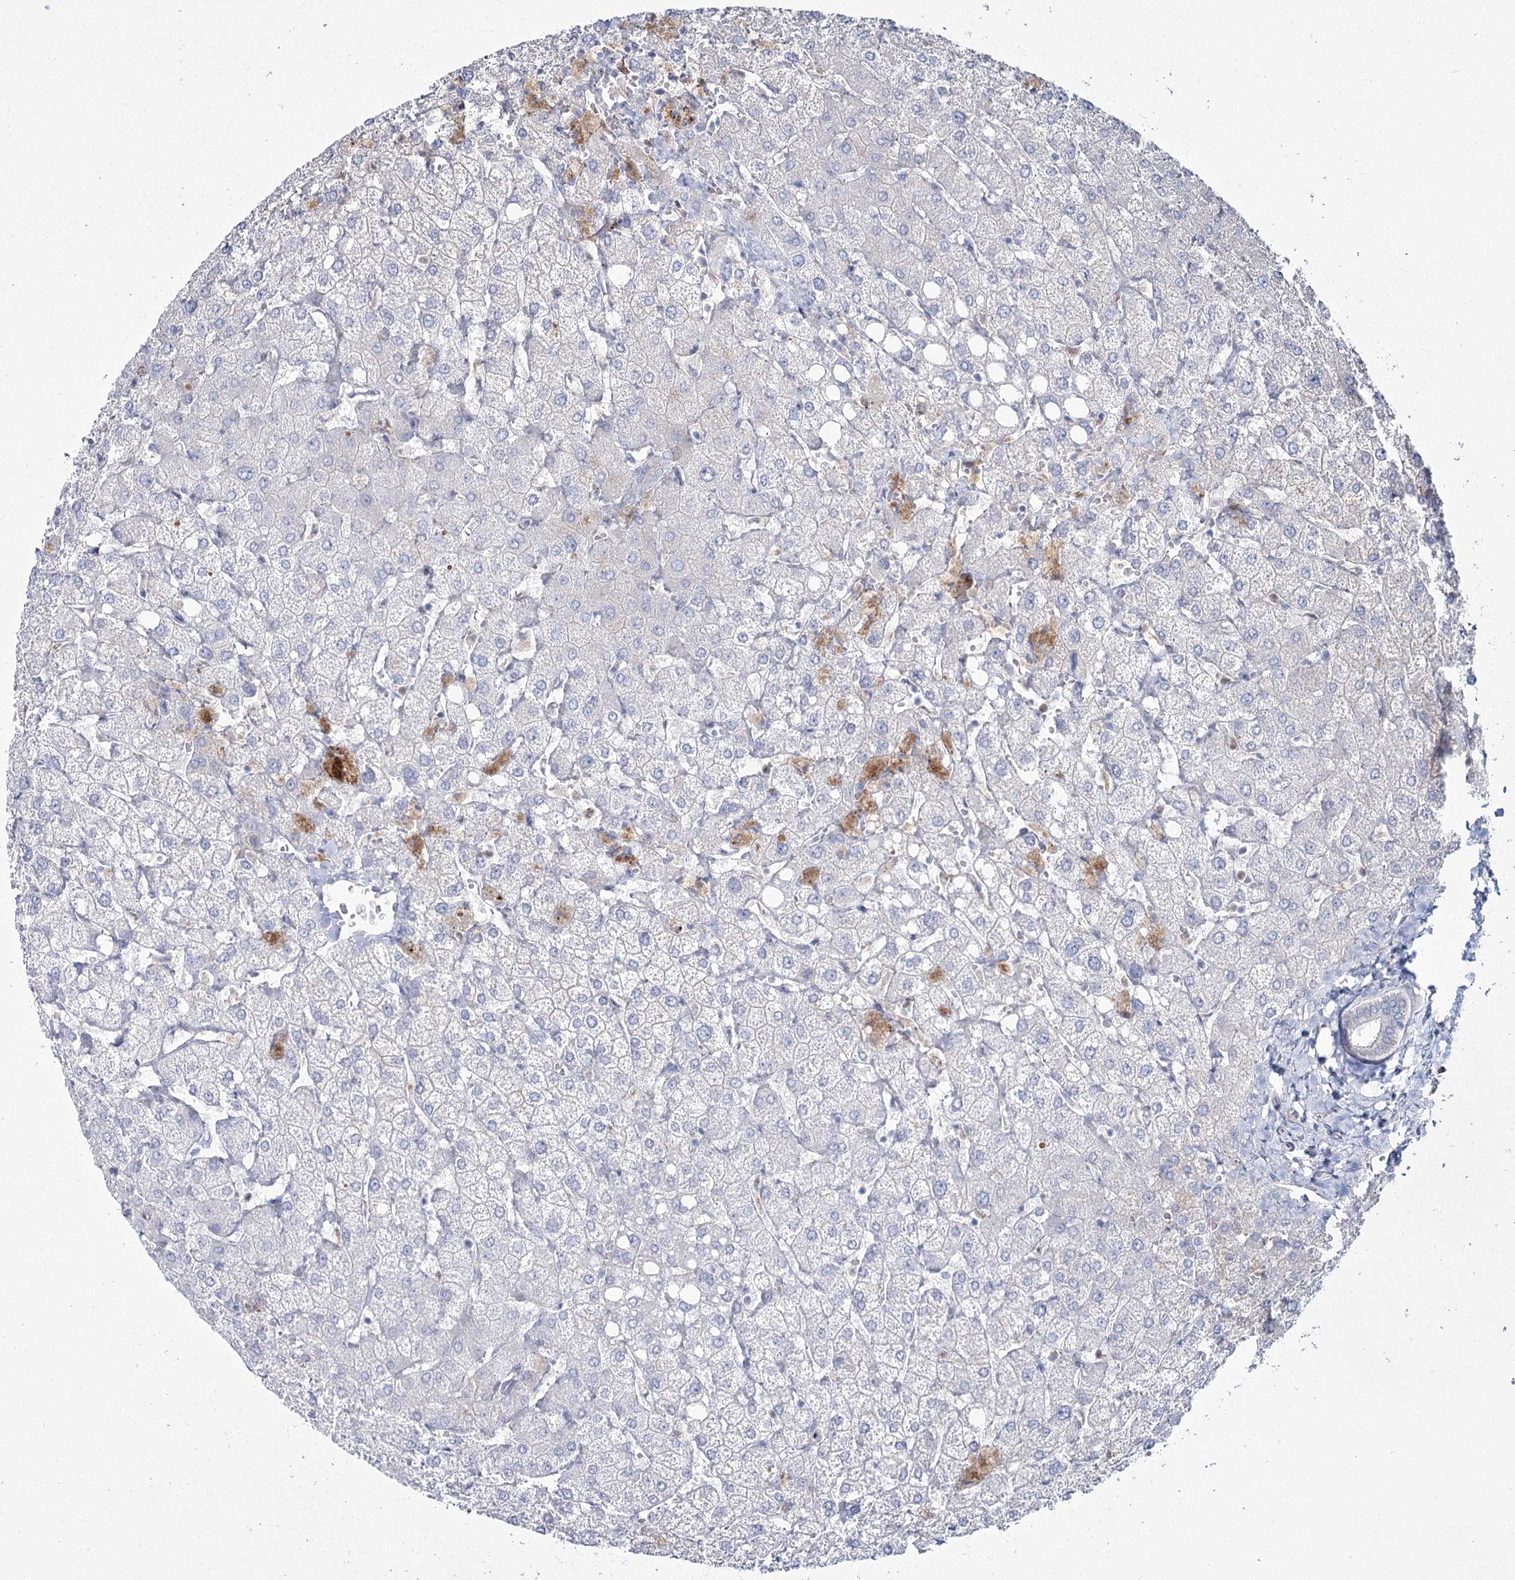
{"staining": {"intensity": "negative", "quantity": "none", "location": "none"}, "tissue": "liver", "cell_type": "Cholangiocytes", "image_type": "normal", "snomed": [{"axis": "morphology", "description": "Normal tissue, NOS"}, {"axis": "topography", "description": "Liver"}], "caption": "Protein analysis of unremarkable liver shows no significant staining in cholangiocytes. Nuclei are stained in blue.", "gene": "ME3", "patient": {"sex": "female", "age": 54}}